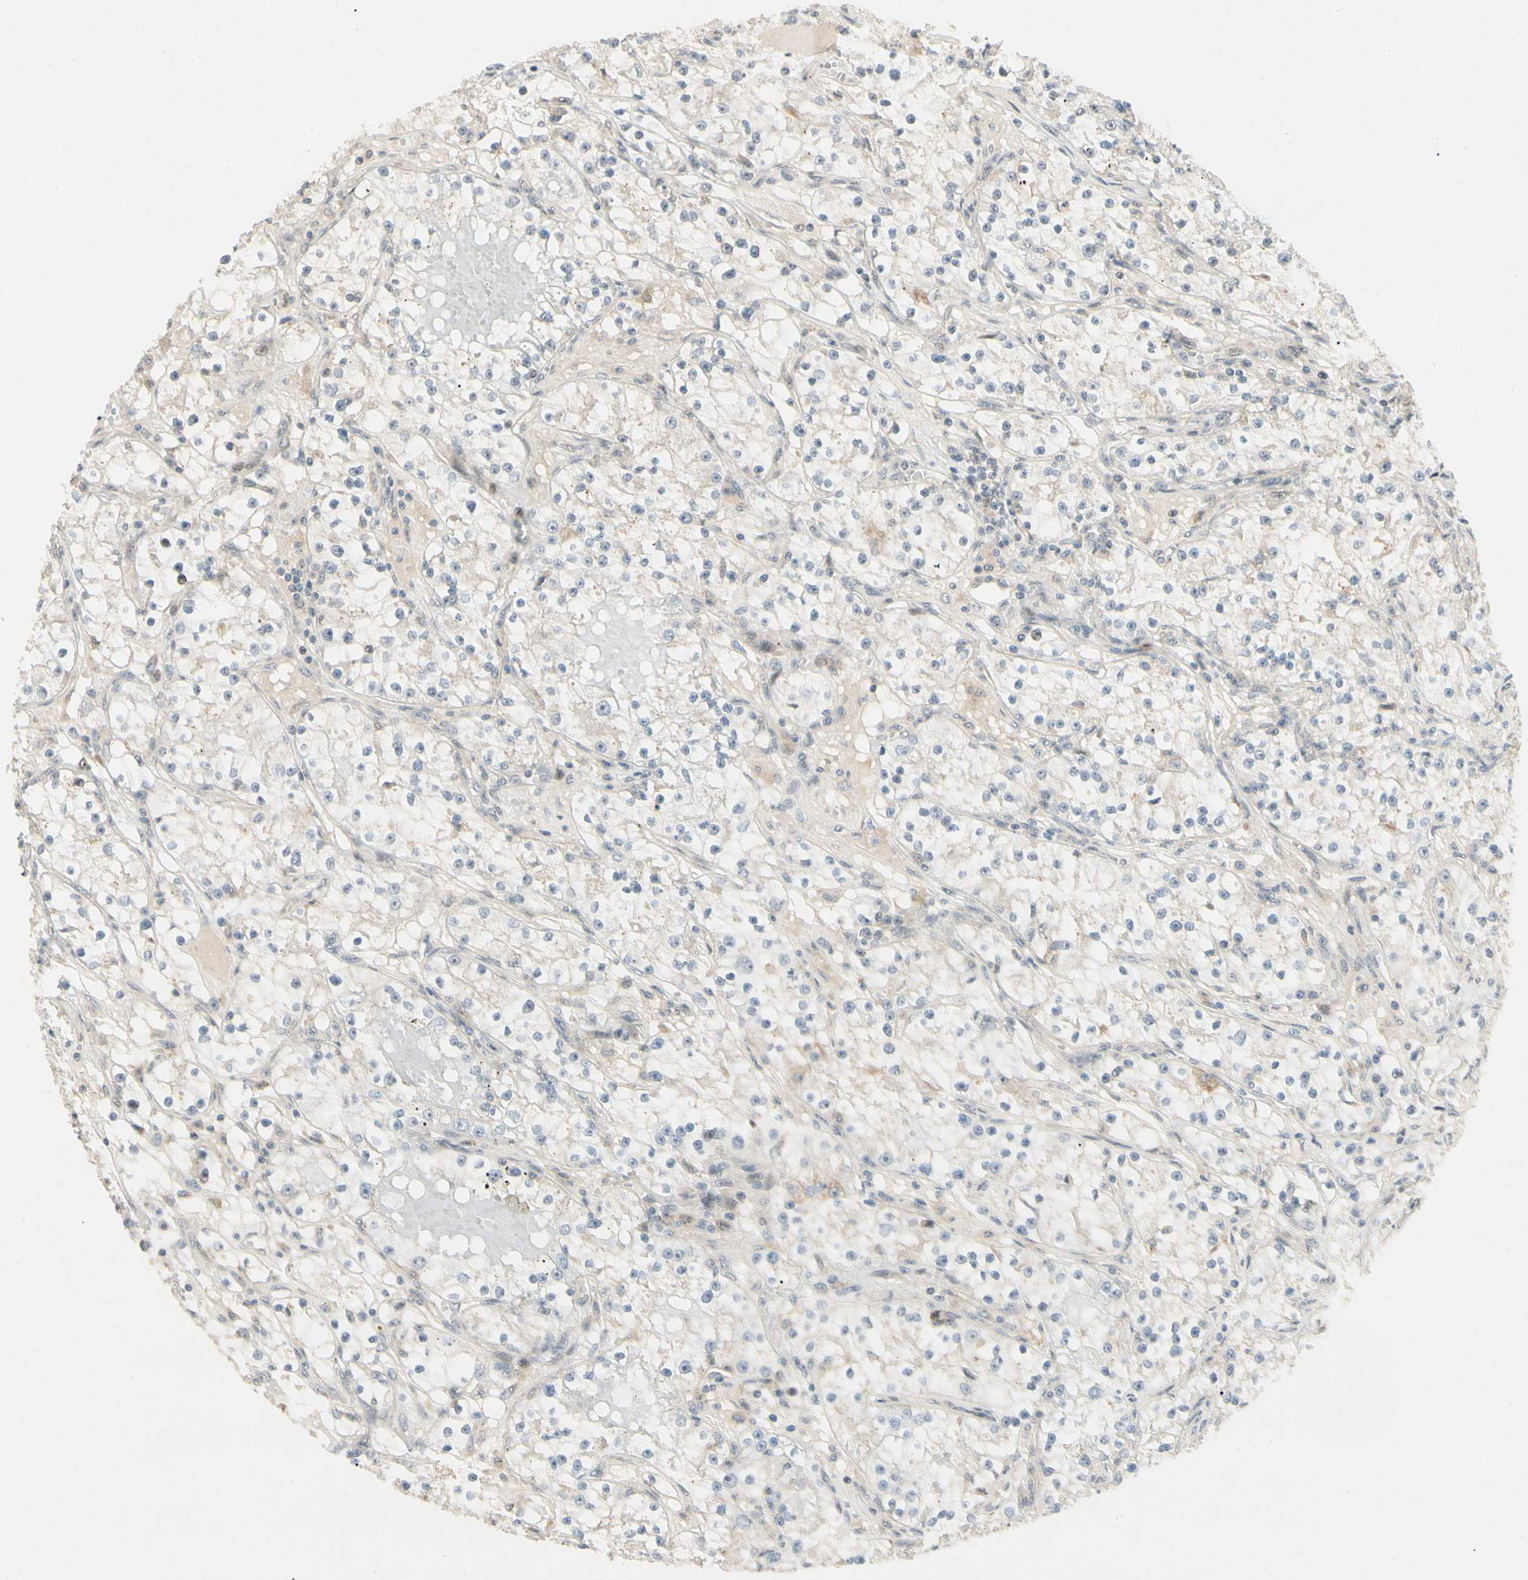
{"staining": {"intensity": "negative", "quantity": "none", "location": "none"}, "tissue": "renal cancer", "cell_type": "Tumor cells", "image_type": "cancer", "snomed": [{"axis": "morphology", "description": "Adenocarcinoma, NOS"}, {"axis": "topography", "description": "Kidney"}], "caption": "The photomicrograph shows no significant expression in tumor cells of renal adenocarcinoma. The staining is performed using DAB (3,3'-diaminobenzidine) brown chromogen with nuclei counter-stained in using hematoxylin.", "gene": "FNDC3B", "patient": {"sex": "male", "age": 56}}